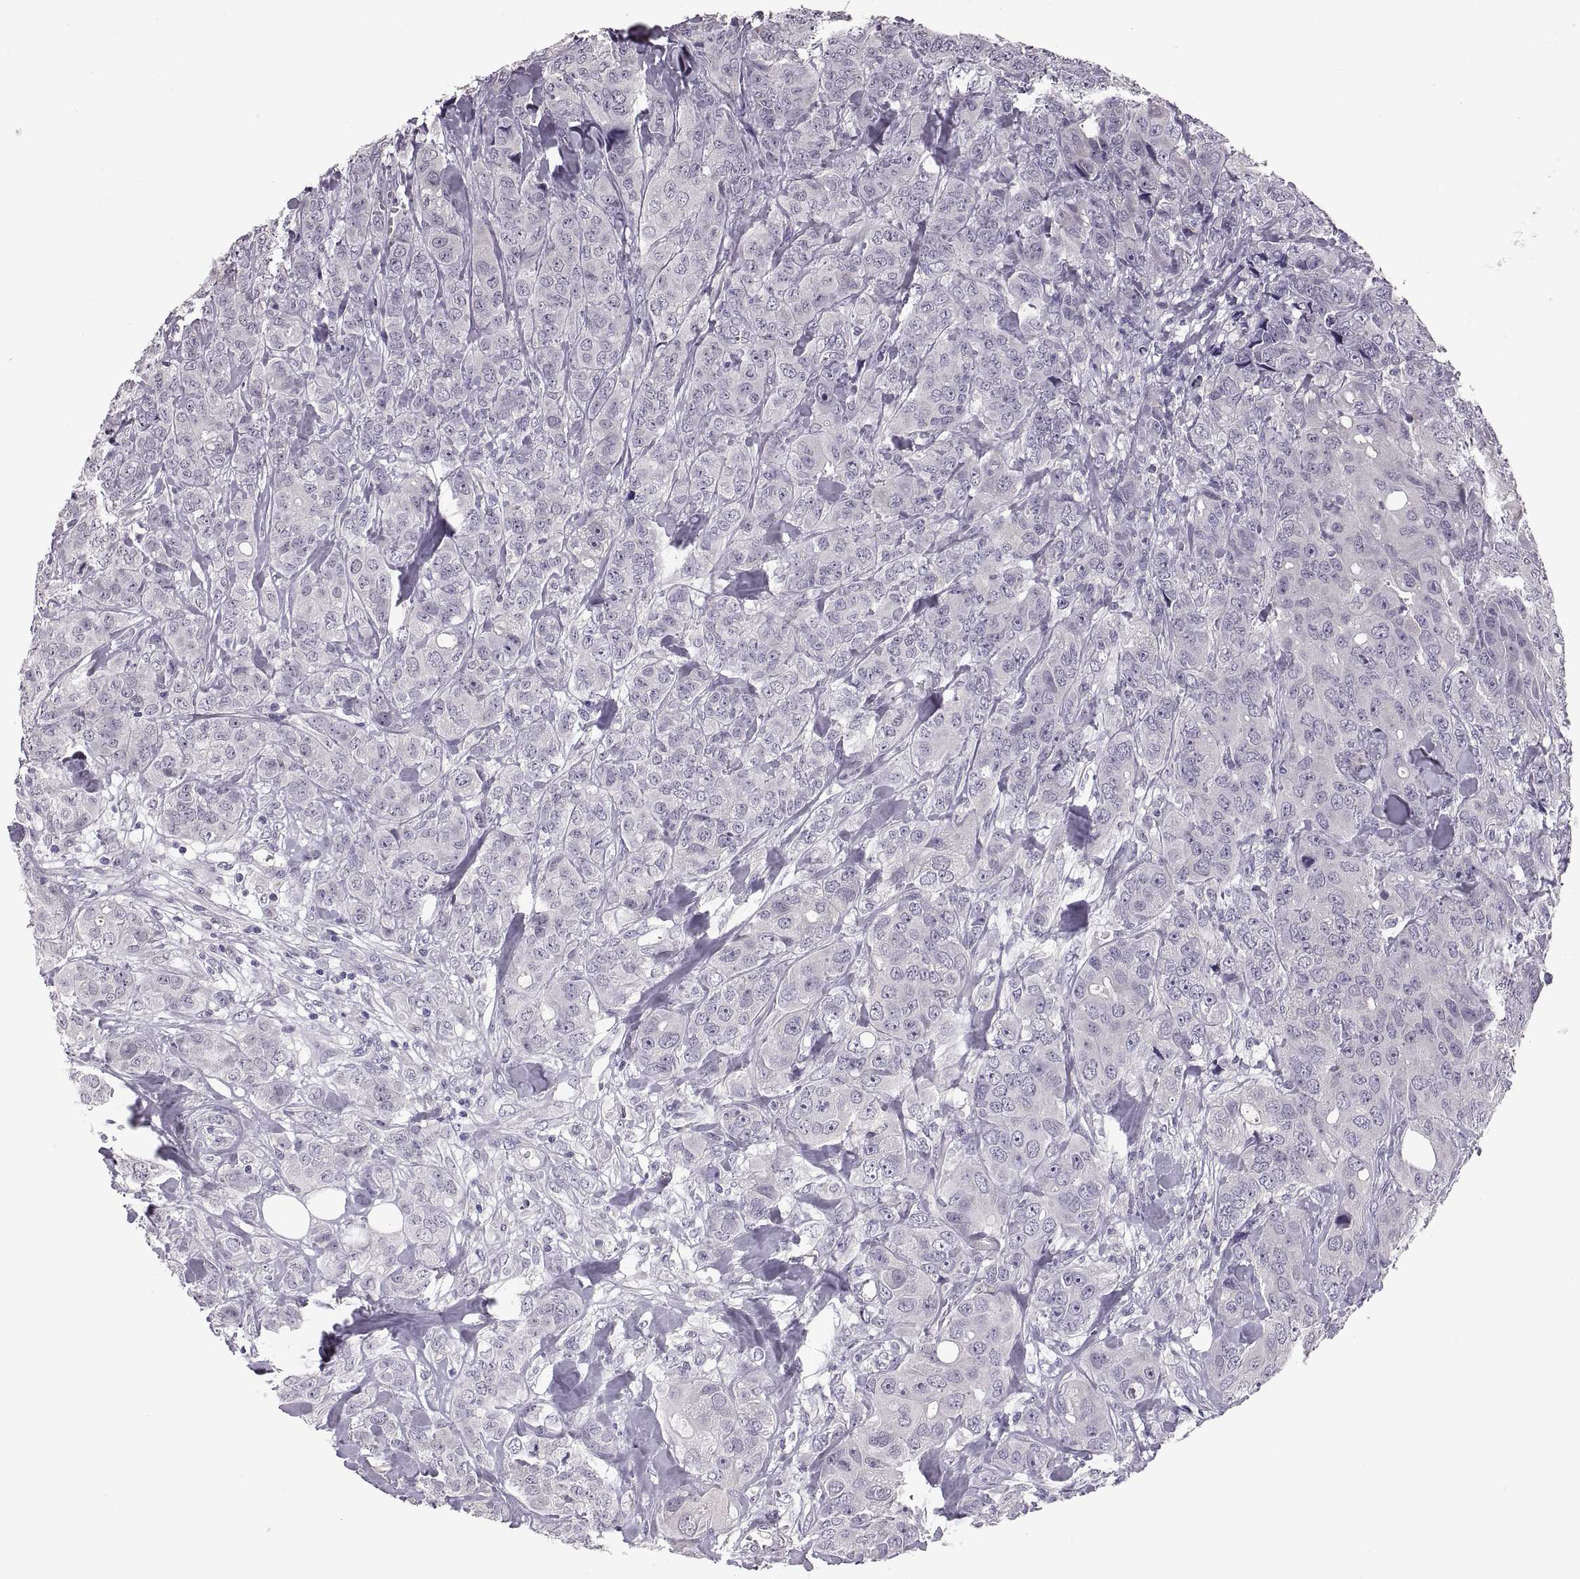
{"staining": {"intensity": "negative", "quantity": "none", "location": "none"}, "tissue": "breast cancer", "cell_type": "Tumor cells", "image_type": "cancer", "snomed": [{"axis": "morphology", "description": "Duct carcinoma"}, {"axis": "topography", "description": "Breast"}], "caption": "A photomicrograph of breast cancer (intraductal carcinoma) stained for a protein displays no brown staining in tumor cells.", "gene": "MAGEB18", "patient": {"sex": "female", "age": 43}}